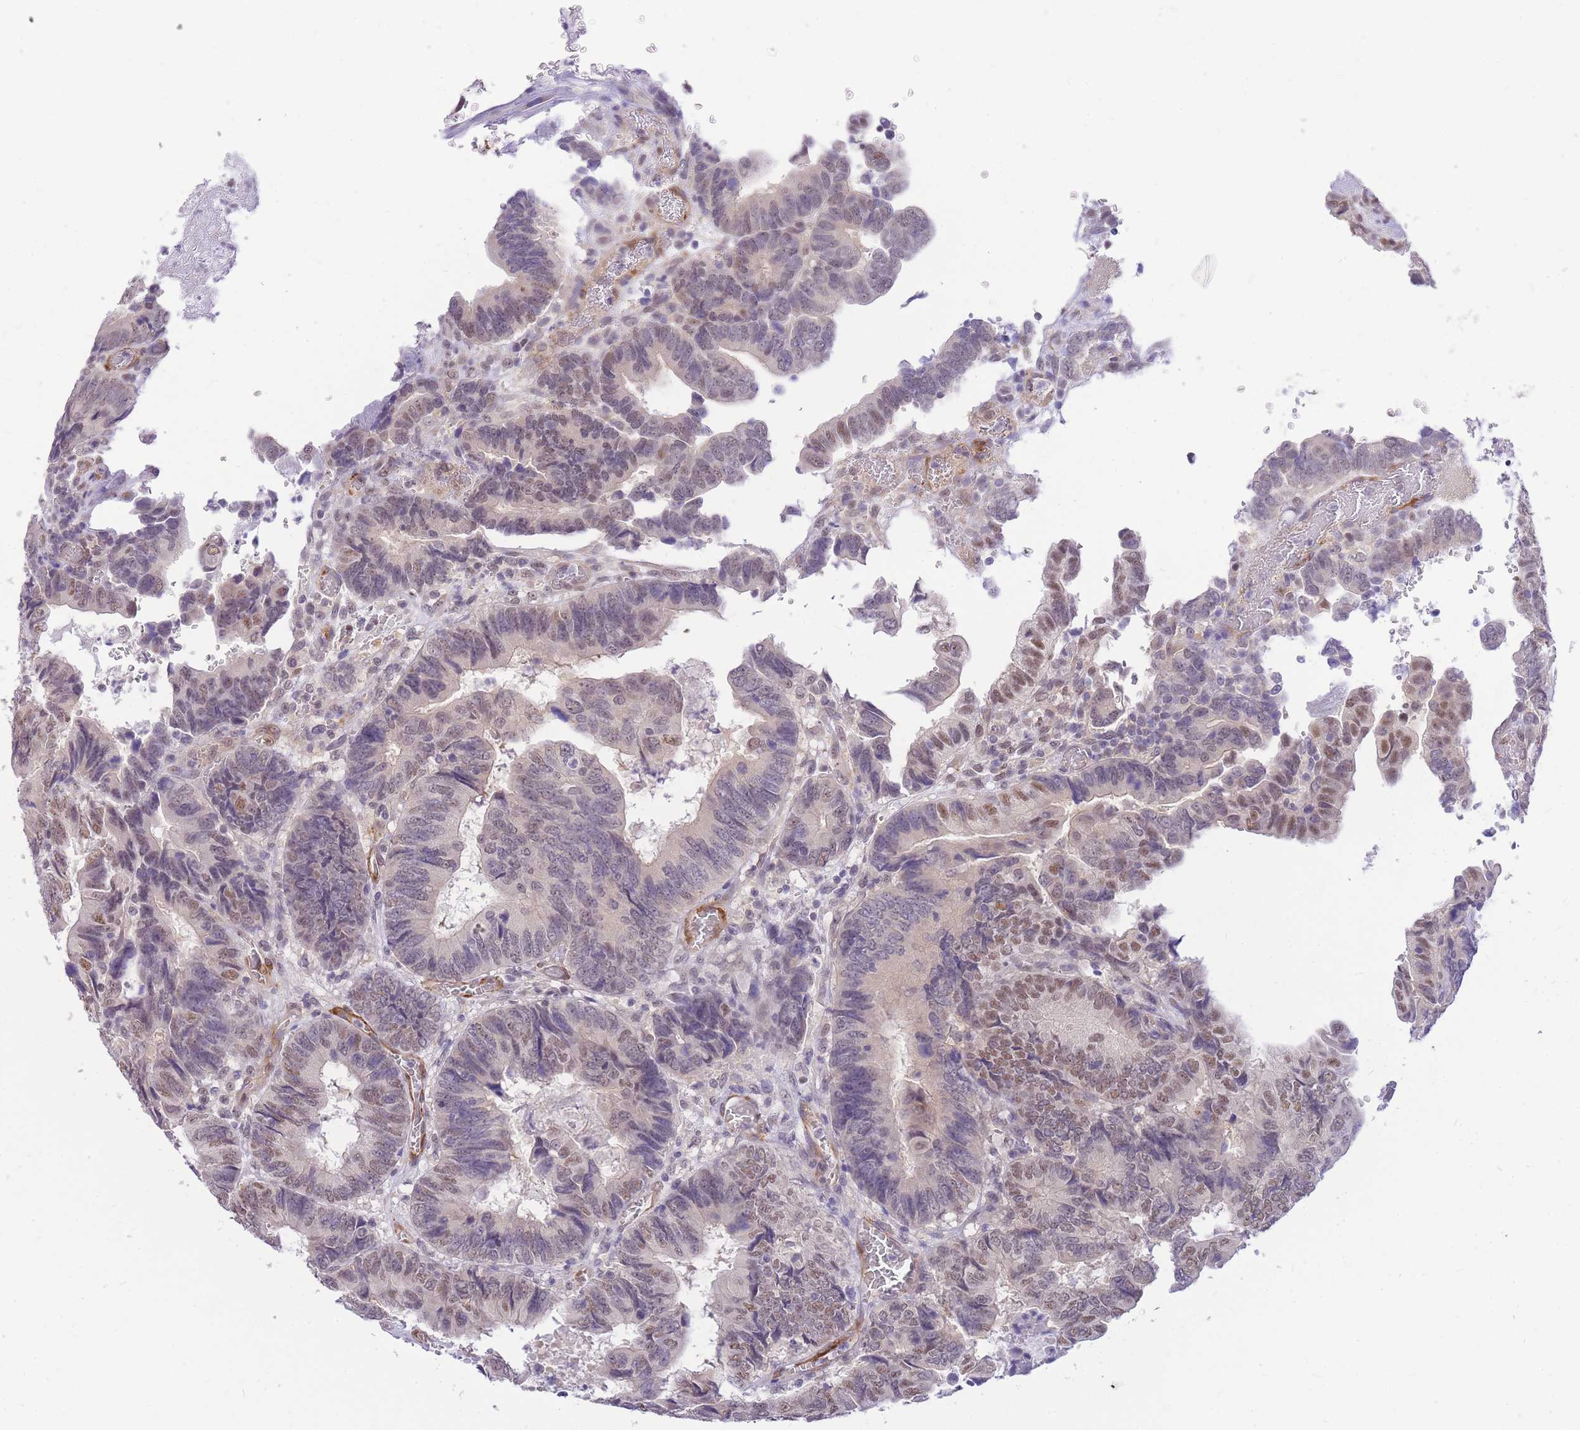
{"staining": {"intensity": "moderate", "quantity": "<25%", "location": "nuclear"}, "tissue": "colorectal cancer", "cell_type": "Tumor cells", "image_type": "cancer", "snomed": [{"axis": "morphology", "description": "Adenocarcinoma, NOS"}, {"axis": "topography", "description": "Colon"}], "caption": "Protein positivity by immunohistochemistry (IHC) exhibits moderate nuclear positivity in about <25% of tumor cells in adenocarcinoma (colorectal).", "gene": "S100PBP", "patient": {"sex": "male", "age": 85}}